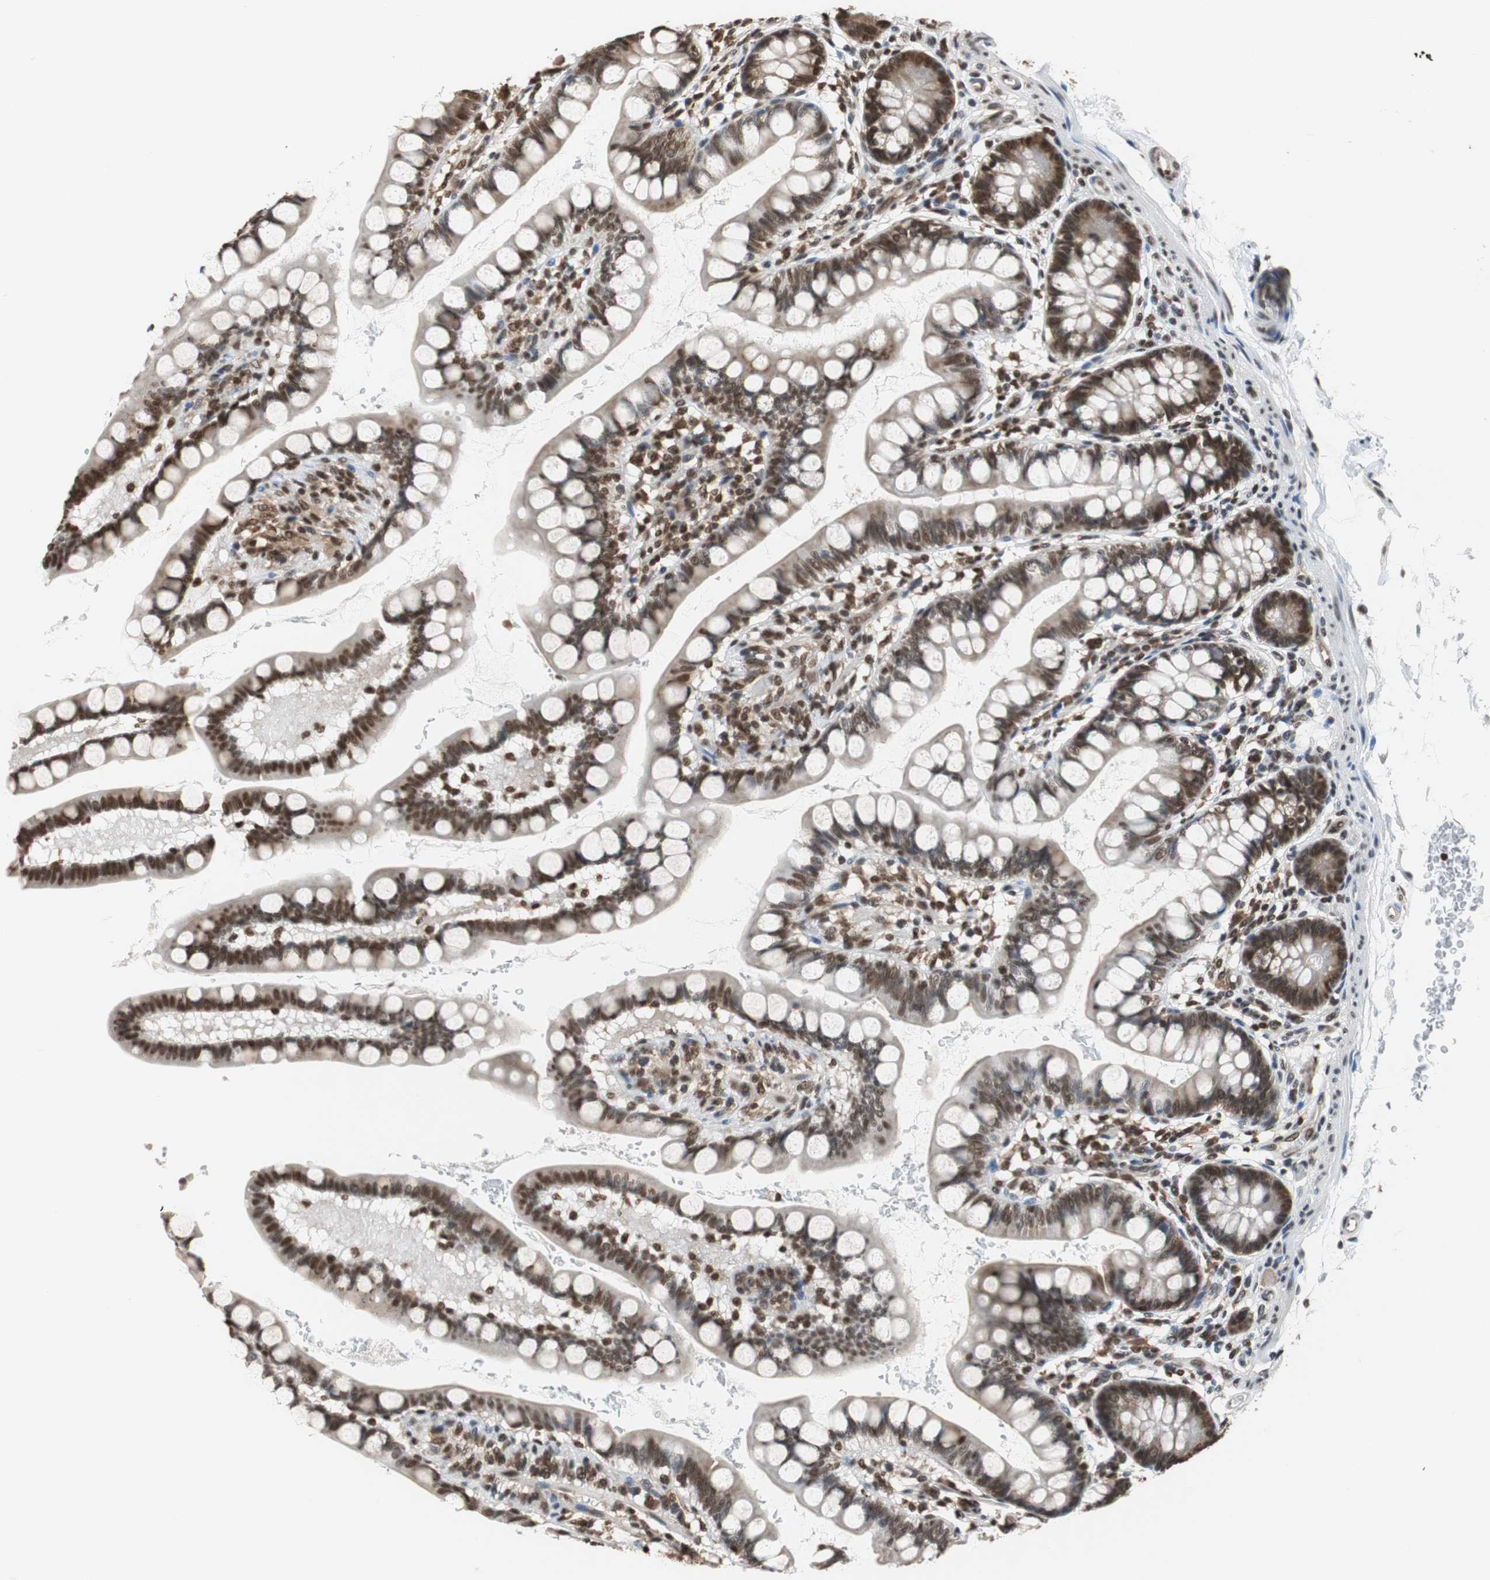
{"staining": {"intensity": "moderate", "quantity": ">75%", "location": "nuclear"}, "tissue": "small intestine", "cell_type": "Glandular cells", "image_type": "normal", "snomed": [{"axis": "morphology", "description": "Normal tissue, NOS"}, {"axis": "topography", "description": "Small intestine"}], "caption": "A photomicrograph of small intestine stained for a protein exhibits moderate nuclear brown staining in glandular cells. (Stains: DAB in brown, nuclei in blue, Microscopy: brightfield microscopy at high magnification).", "gene": "REST", "patient": {"sex": "female", "age": 58}}